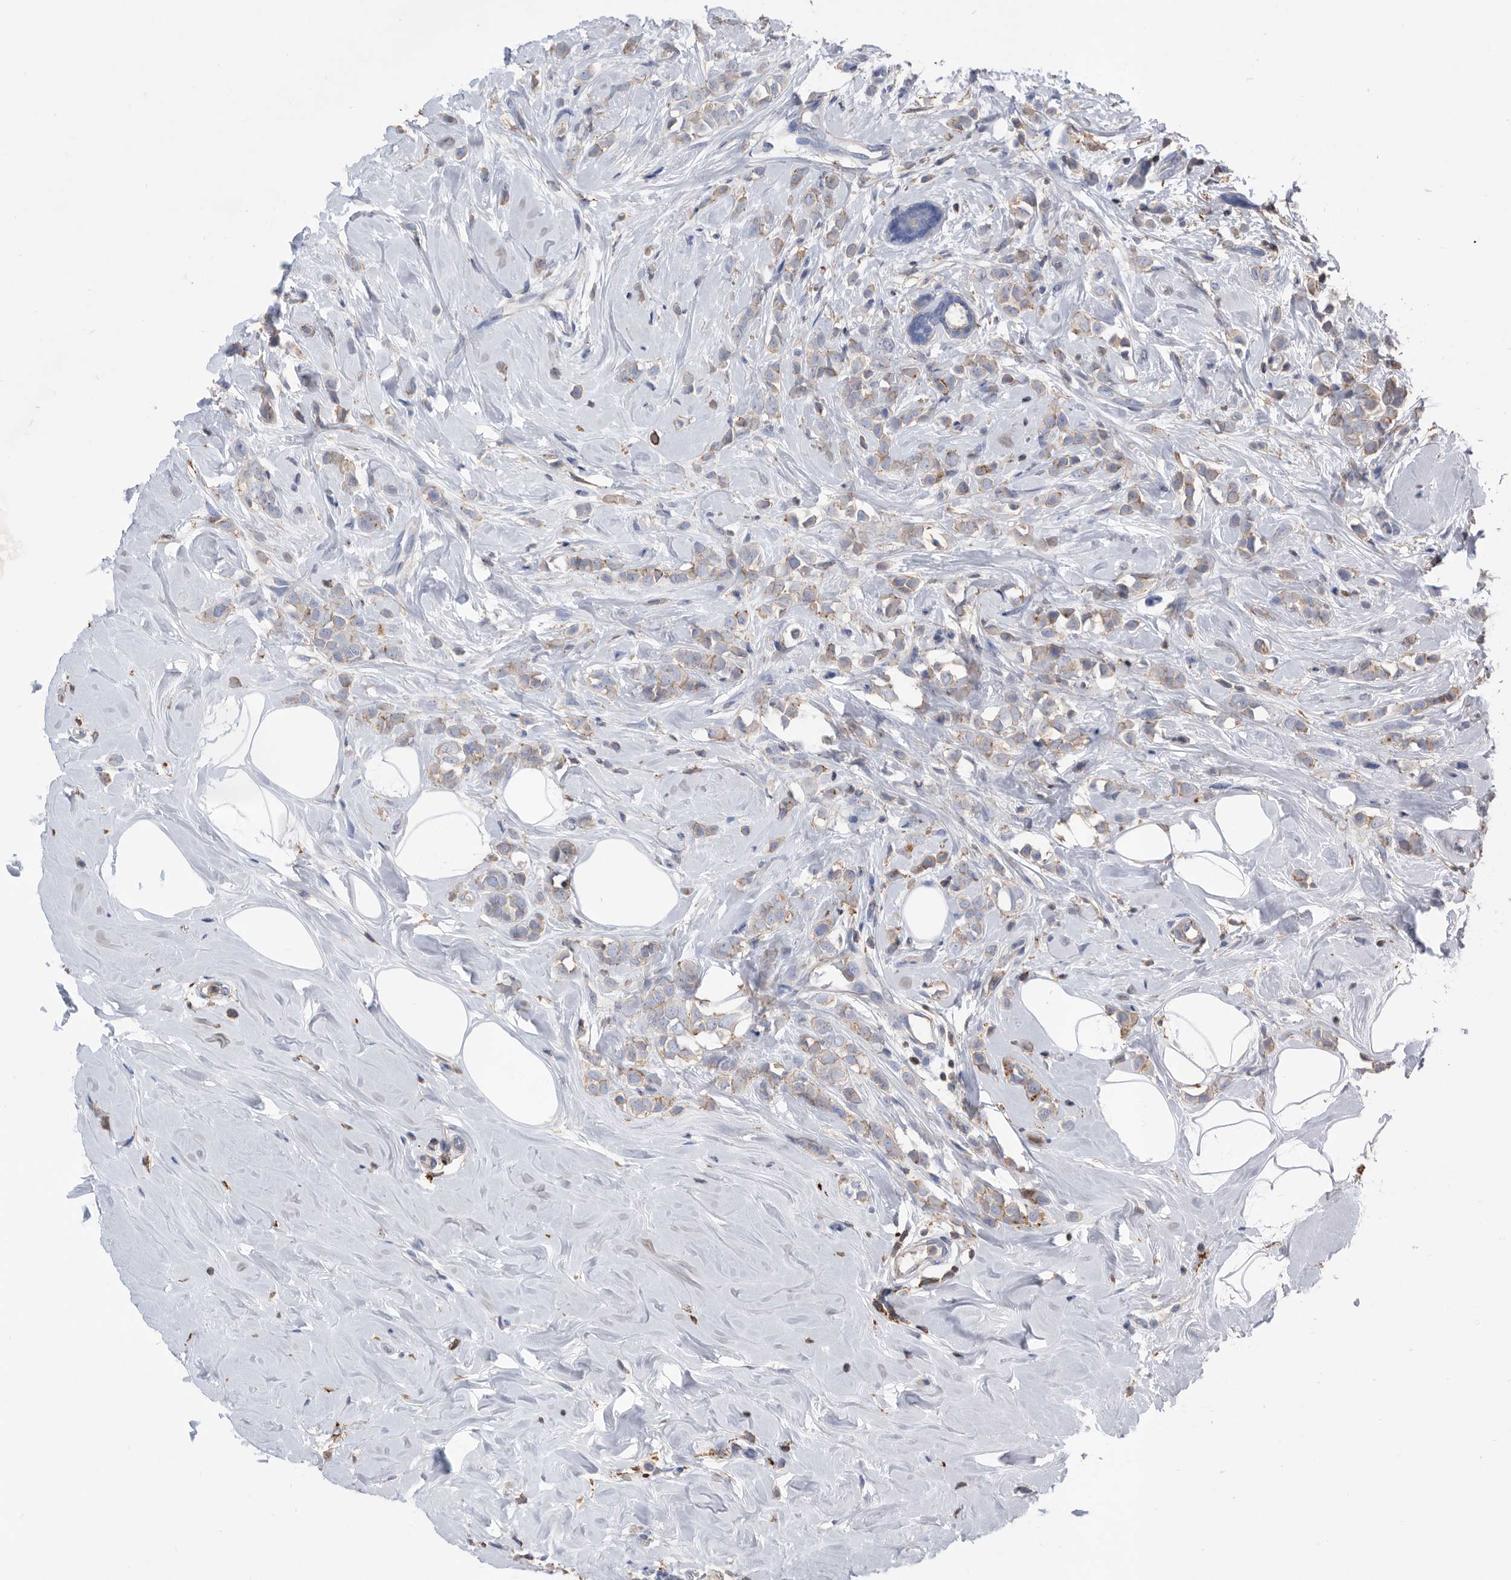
{"staining": {"intensity": "weak", "quantity": ">75%", "location": "cytoplasmic/membranous"}, "tissue": "breast cancer", "cell_type": "Tumor cells", "image_type": "cancer", "snomed": [{"axis": "morphology", "description": "Lobular carcinoma"}, {"axis": "topography", "description": "Breast"}], "caption": "A brown stain labels weak cytoplasmic/membranous staining of a protein in human lobular carcinoma (breast) tumor cells.", "gene": "MS4A4A", "patient": {"sex": "female", "age": 47}}